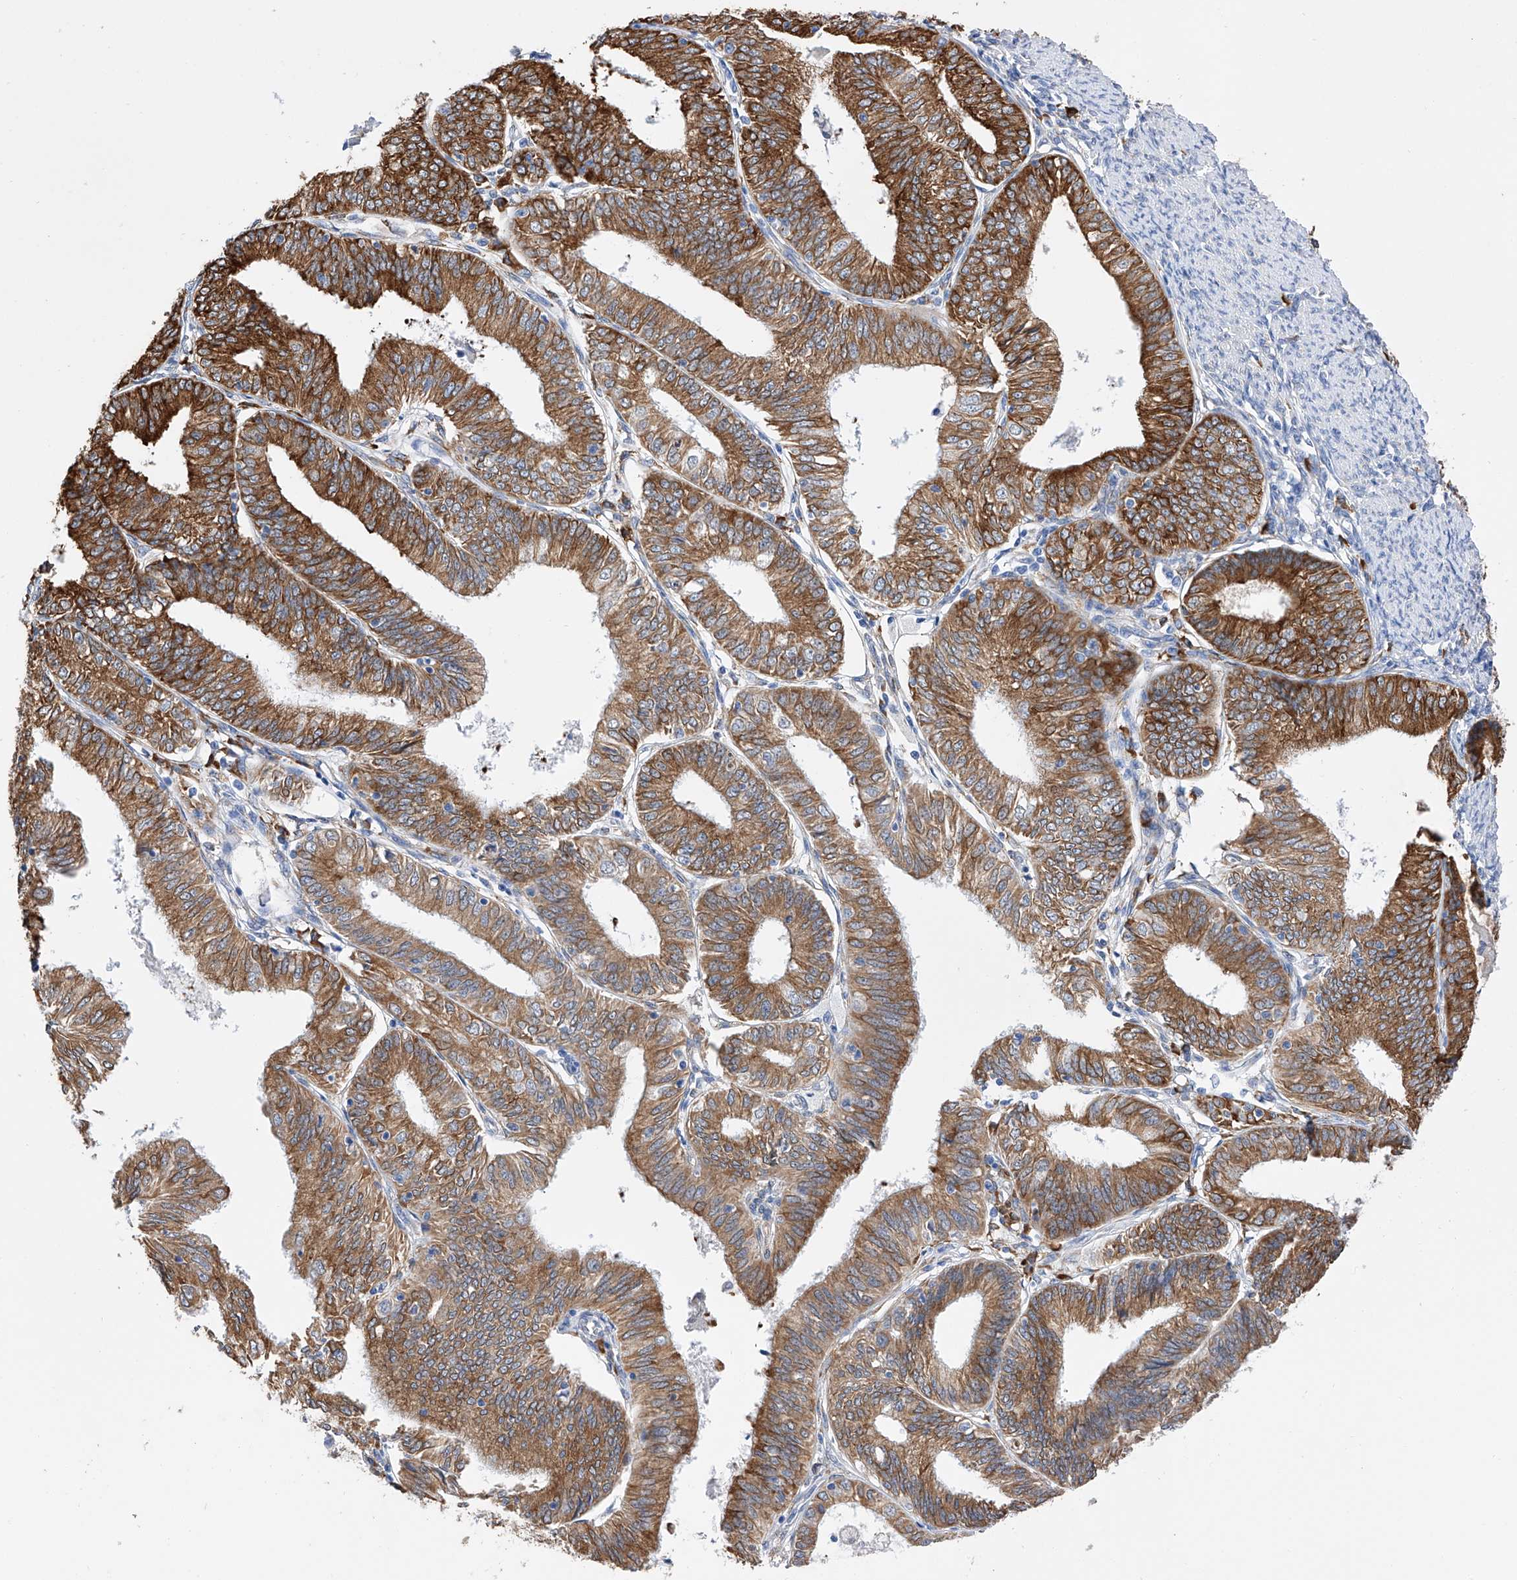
{"staining": {"intensity": "strong", "quantity": ">75%", "location": "cytoplasmic/membranous"}, "tissue": "endometrial cancer", "cell_type": "Tumor cells", "image_type": "cancer", "snomed": [{"axis": "morphology", "description": "Adenocarcinoma, NOS"}, {"axis": "topography", "description": "Endometrium"}], "caption": "The micrograph reveals immunohistochemical staining of endometrial cancer (adenocarcinoma). There is strong cytoplasmic/membranous staining is present in about >75% of tumor cells.", "gene": "PDIA5", "patient": {"sex": "female", "age": 51}}